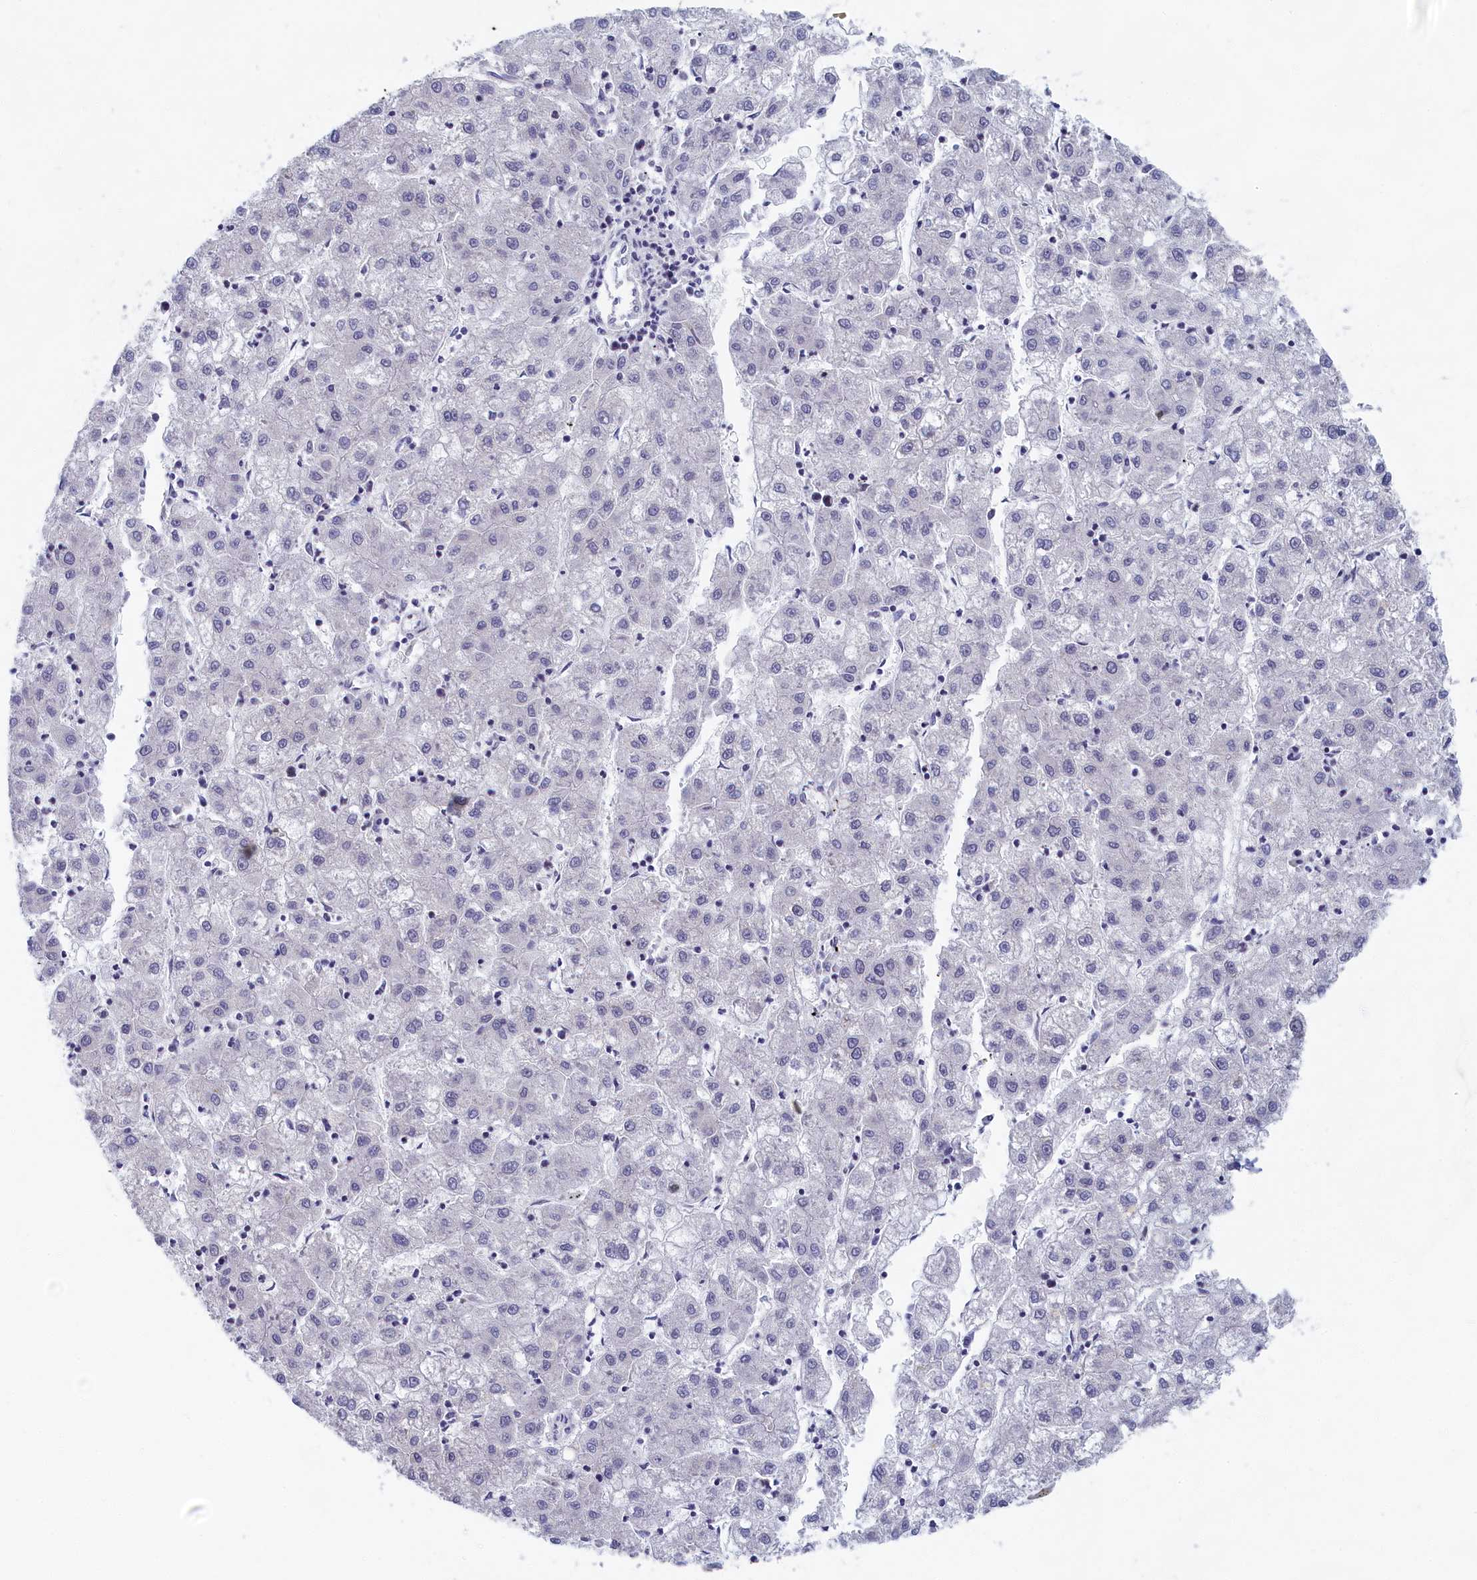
{"staining": {"intensity": "negative", "quantity": "none", "location": "none"}, "tissue": "liver cancer", "cell_type": "Tumor cells", "image_type": "cancer", "snomed": [{"axis": "morphology", "description": "Carcinoma, Hepatocellular, NOS"}, {"axis": "topography", "description": "Liver"}], "caption": "Tumor cells are negative for brown protein staining in hepatocellular carcinoma (liver).", "gene": "DNAJC17", "patient": {"sex": "male", "age": 72}}